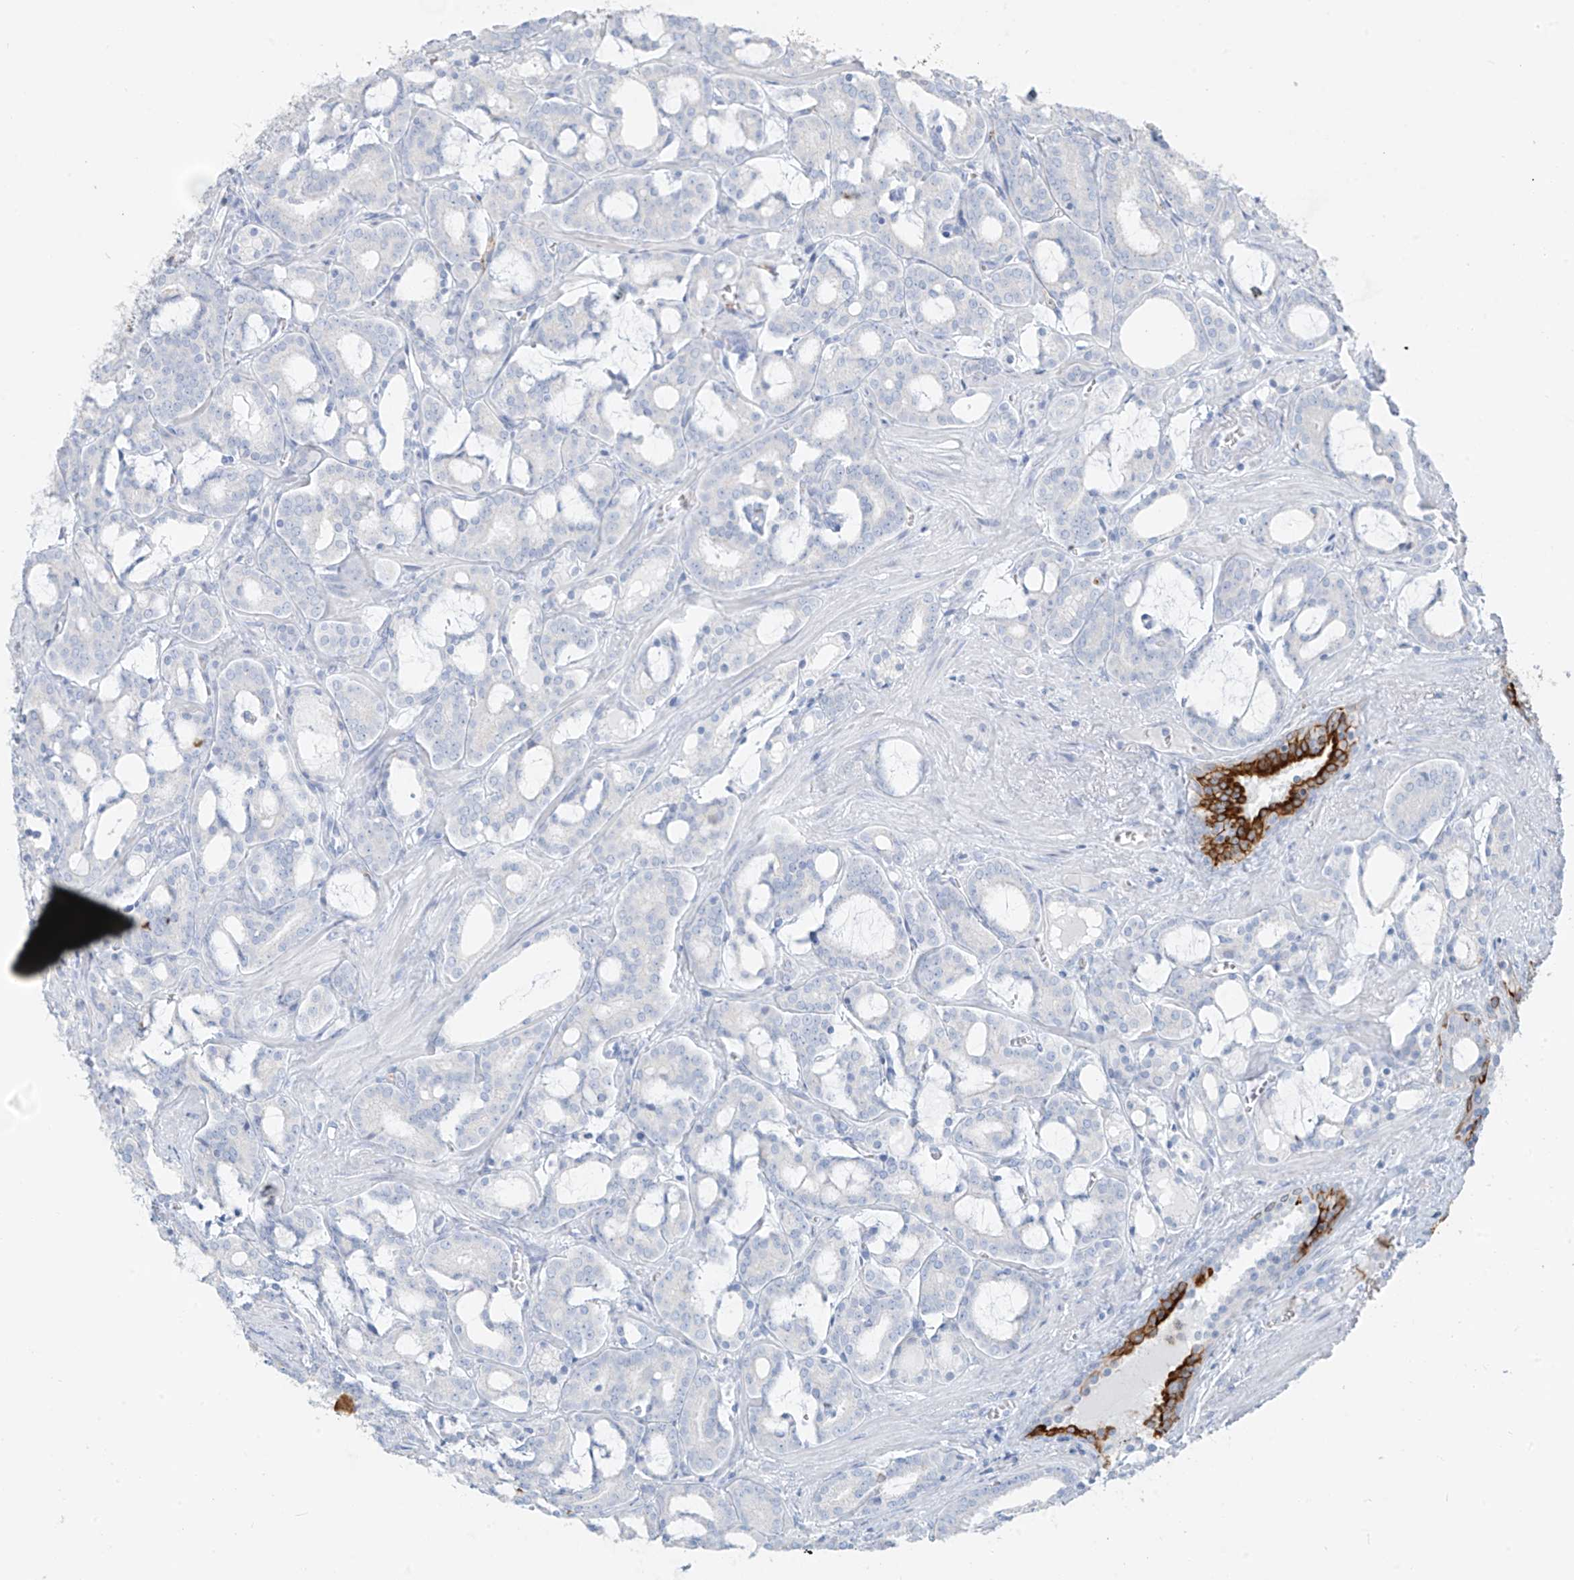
{"staining": {"intensity": "negative", "quantity": "none", "location": "none"}, "tissue": "prostate cancer", "cell_type": "Tumor cells", "image_type": "cancer", "snomed": [{"axis": "morphology", "description": "Adenocarcinoma, High grade"}, {"axis": "topography", "description": "Prostate and seminal vesicle, NOS"}], "caption": "The immunohistochemistry histopathology image has no significant staining in tumor cells of prostate cancer tissue.", "gene": "PAFAH1B3", "patient": {"sex": "male", "age": 67}}